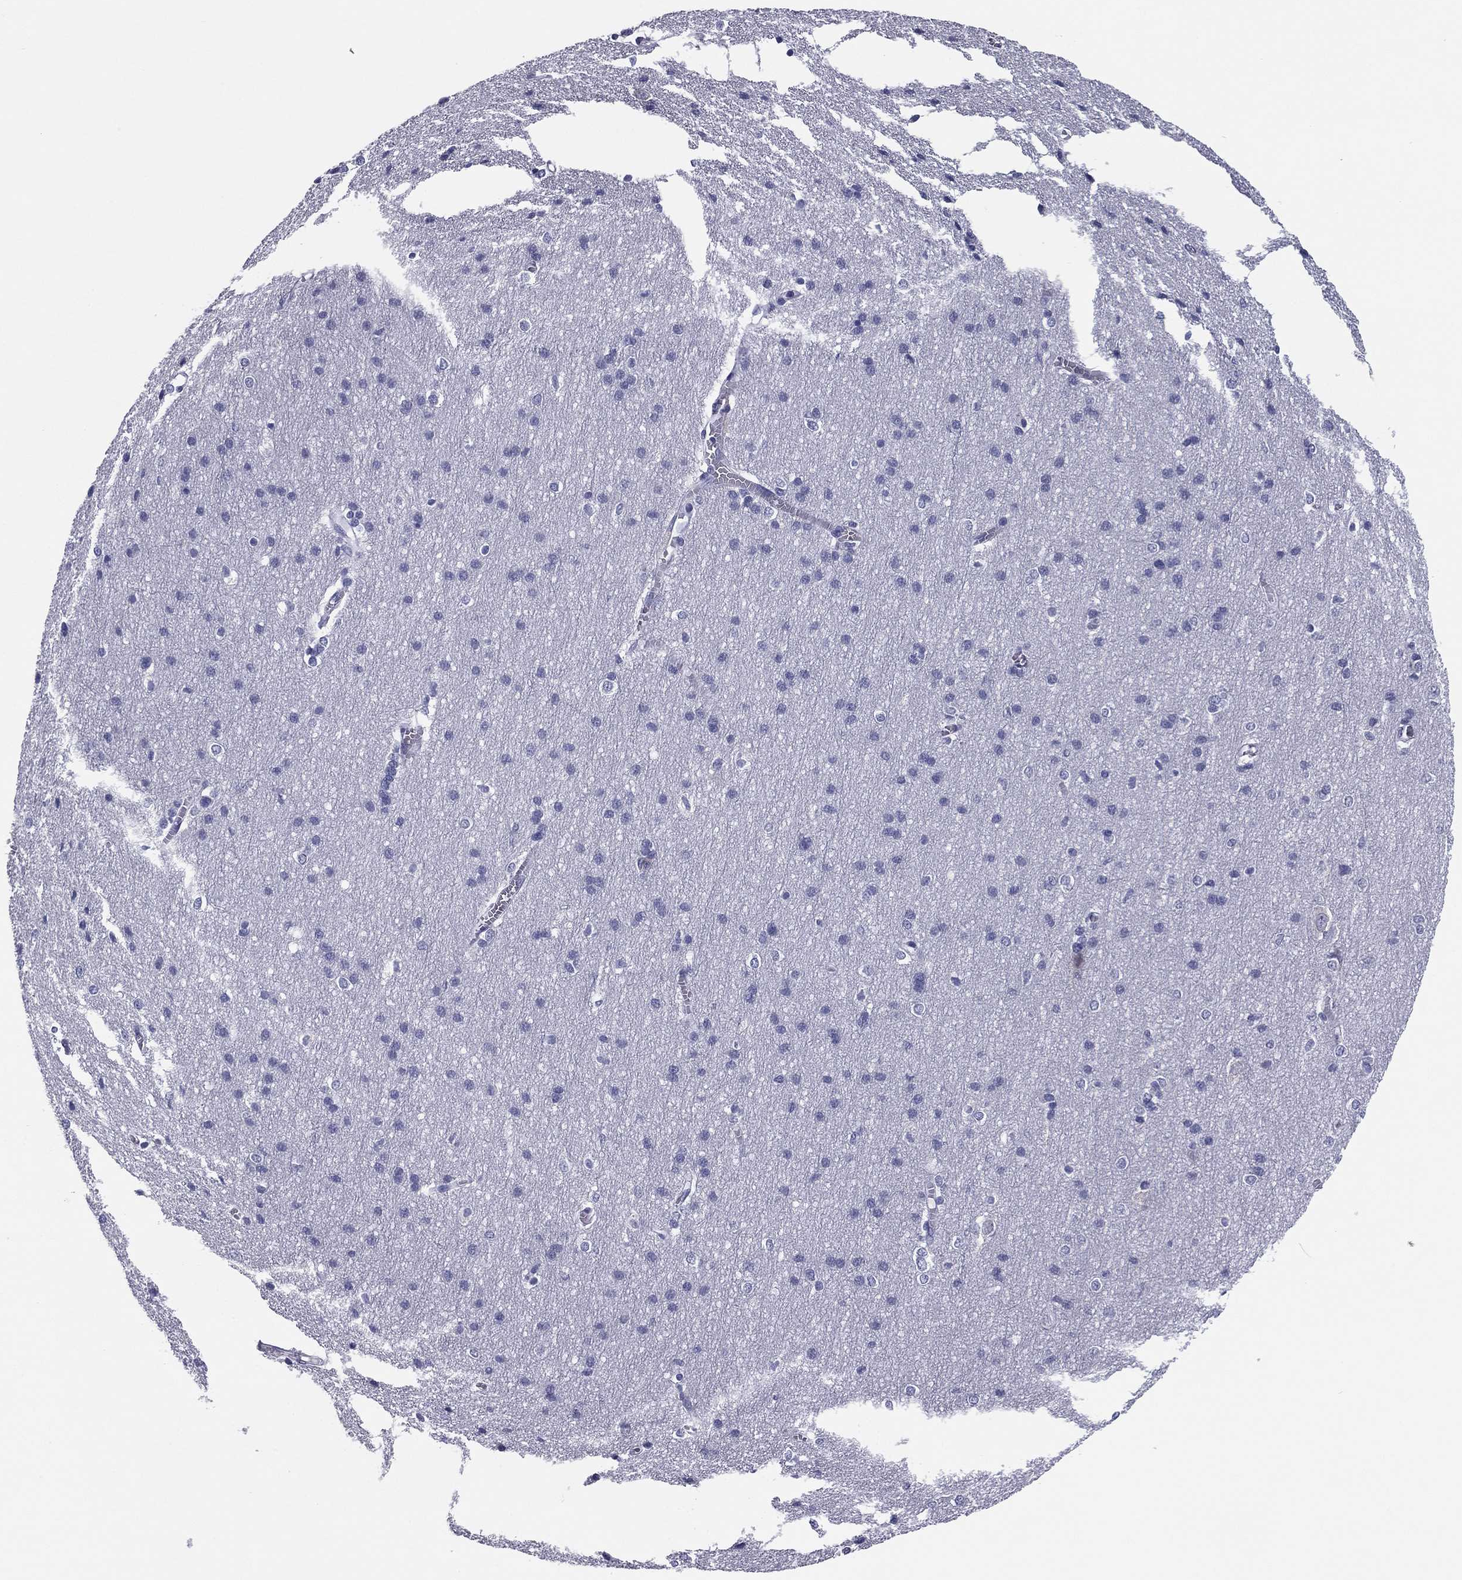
{"staining": {"intensity": "negative", "quantity": "none", "location": "none"}, "tissue": "cerebral cortex", "cell_type": "Endothelial cells", "image_type": "normal", "snomed": [{"axis": "morphology", "description": "Normal tissue, NOS"}, {"axis": "topography", "description": "Cerebral cortex"}], "caption": "This is a micrograph of immunohistochemistry (IHC) staining of unremarkable cerebral cortex, which shows no staining in endothelial cells.", "gene": "TMED3", "patient": {"sex": "male", "age": 37}}